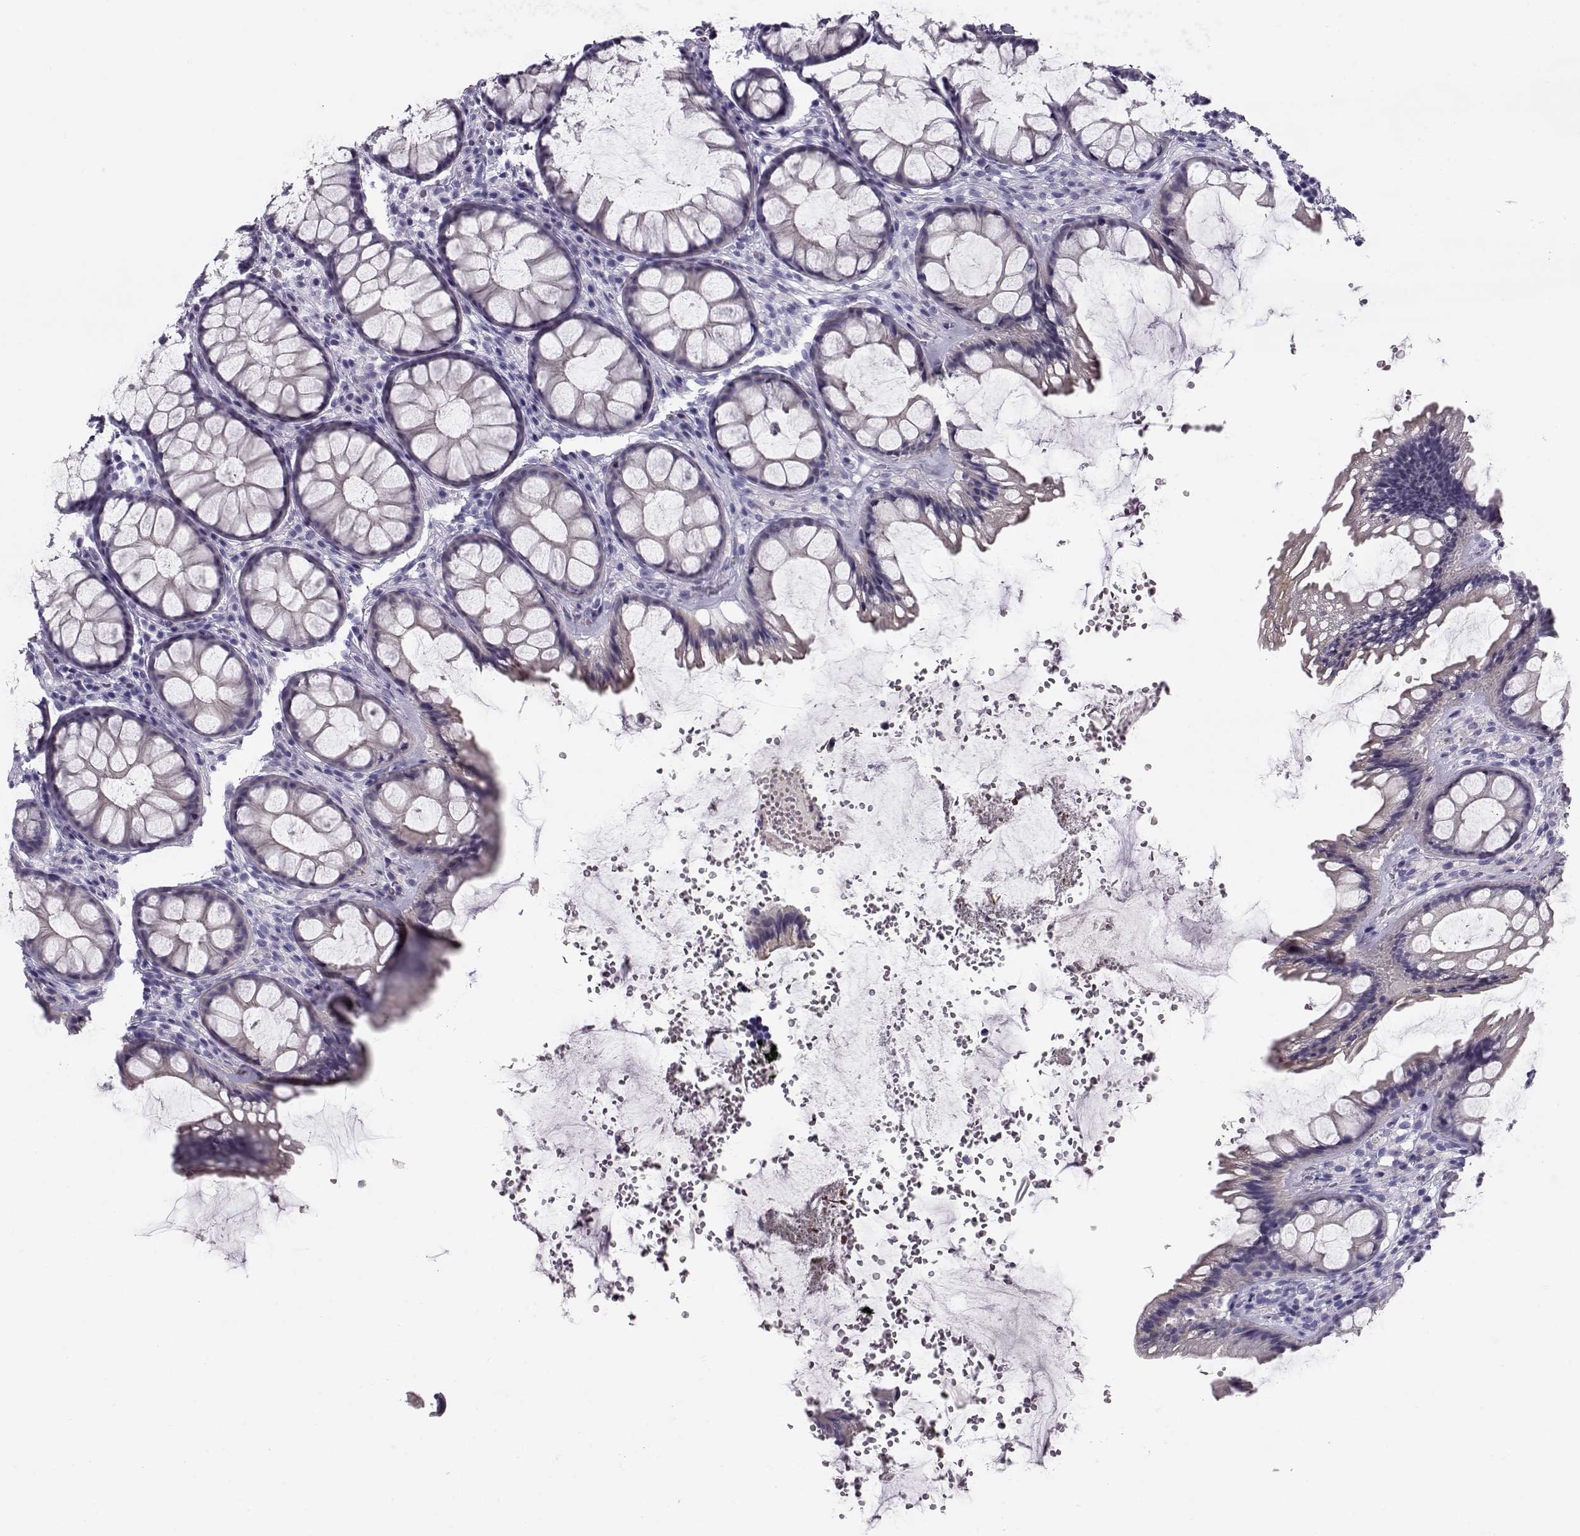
{"staining": {"intensity": "negative", "quantity": "none", "location": "none"}, "tissue": "rectum", "cell_type": "Glandular cells", "image_type": "normal", "snomed": [{"axis": "morphology", "description": "Normal tissue, NOS"}, {"axis": "topography", "description": "Rectum"}], "caption": "A micrograph of human rectum is negative for staining in glandular cells.", "gene": "GPR26", "patient": {"sex": "female", "age": 62}}